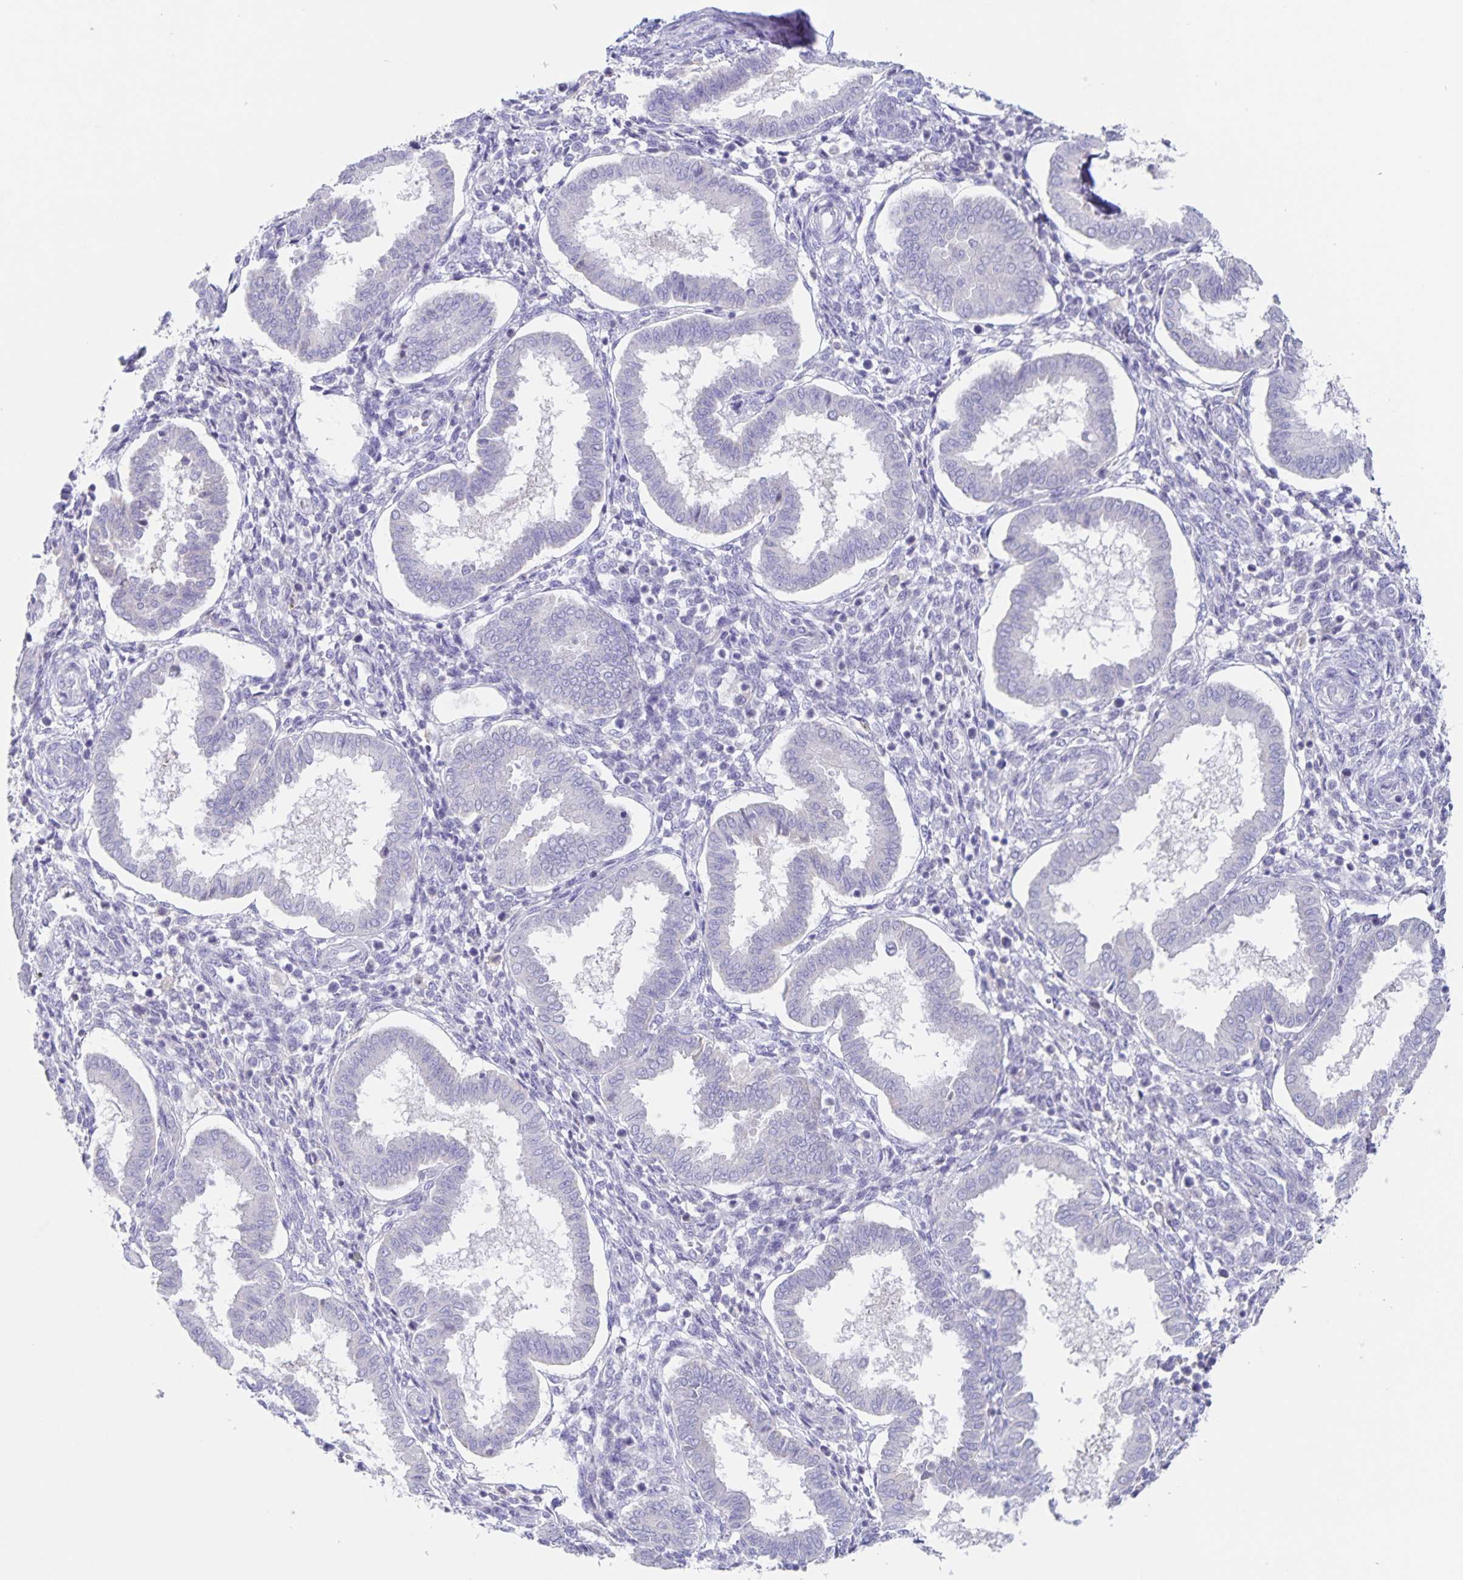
{"staining": {"intensity": "negative", "quantity": "none", "location": "none"}, "tissue": "endometrium", "cell_type": "Cells in endometrial stroma", "image_type": "normal", "snomed": [{"axis": "morphology", "description": "Normal tissue, NOS"}, {"axis": "topography", "description": "Endometrium"}], "caption": "Endometrium stained for a protein using immunohistochemistry demonstrates no expression cells in endometrial stroma.", "gene": "RPL36A", "patient": {"sex": "female", "age": 24}}